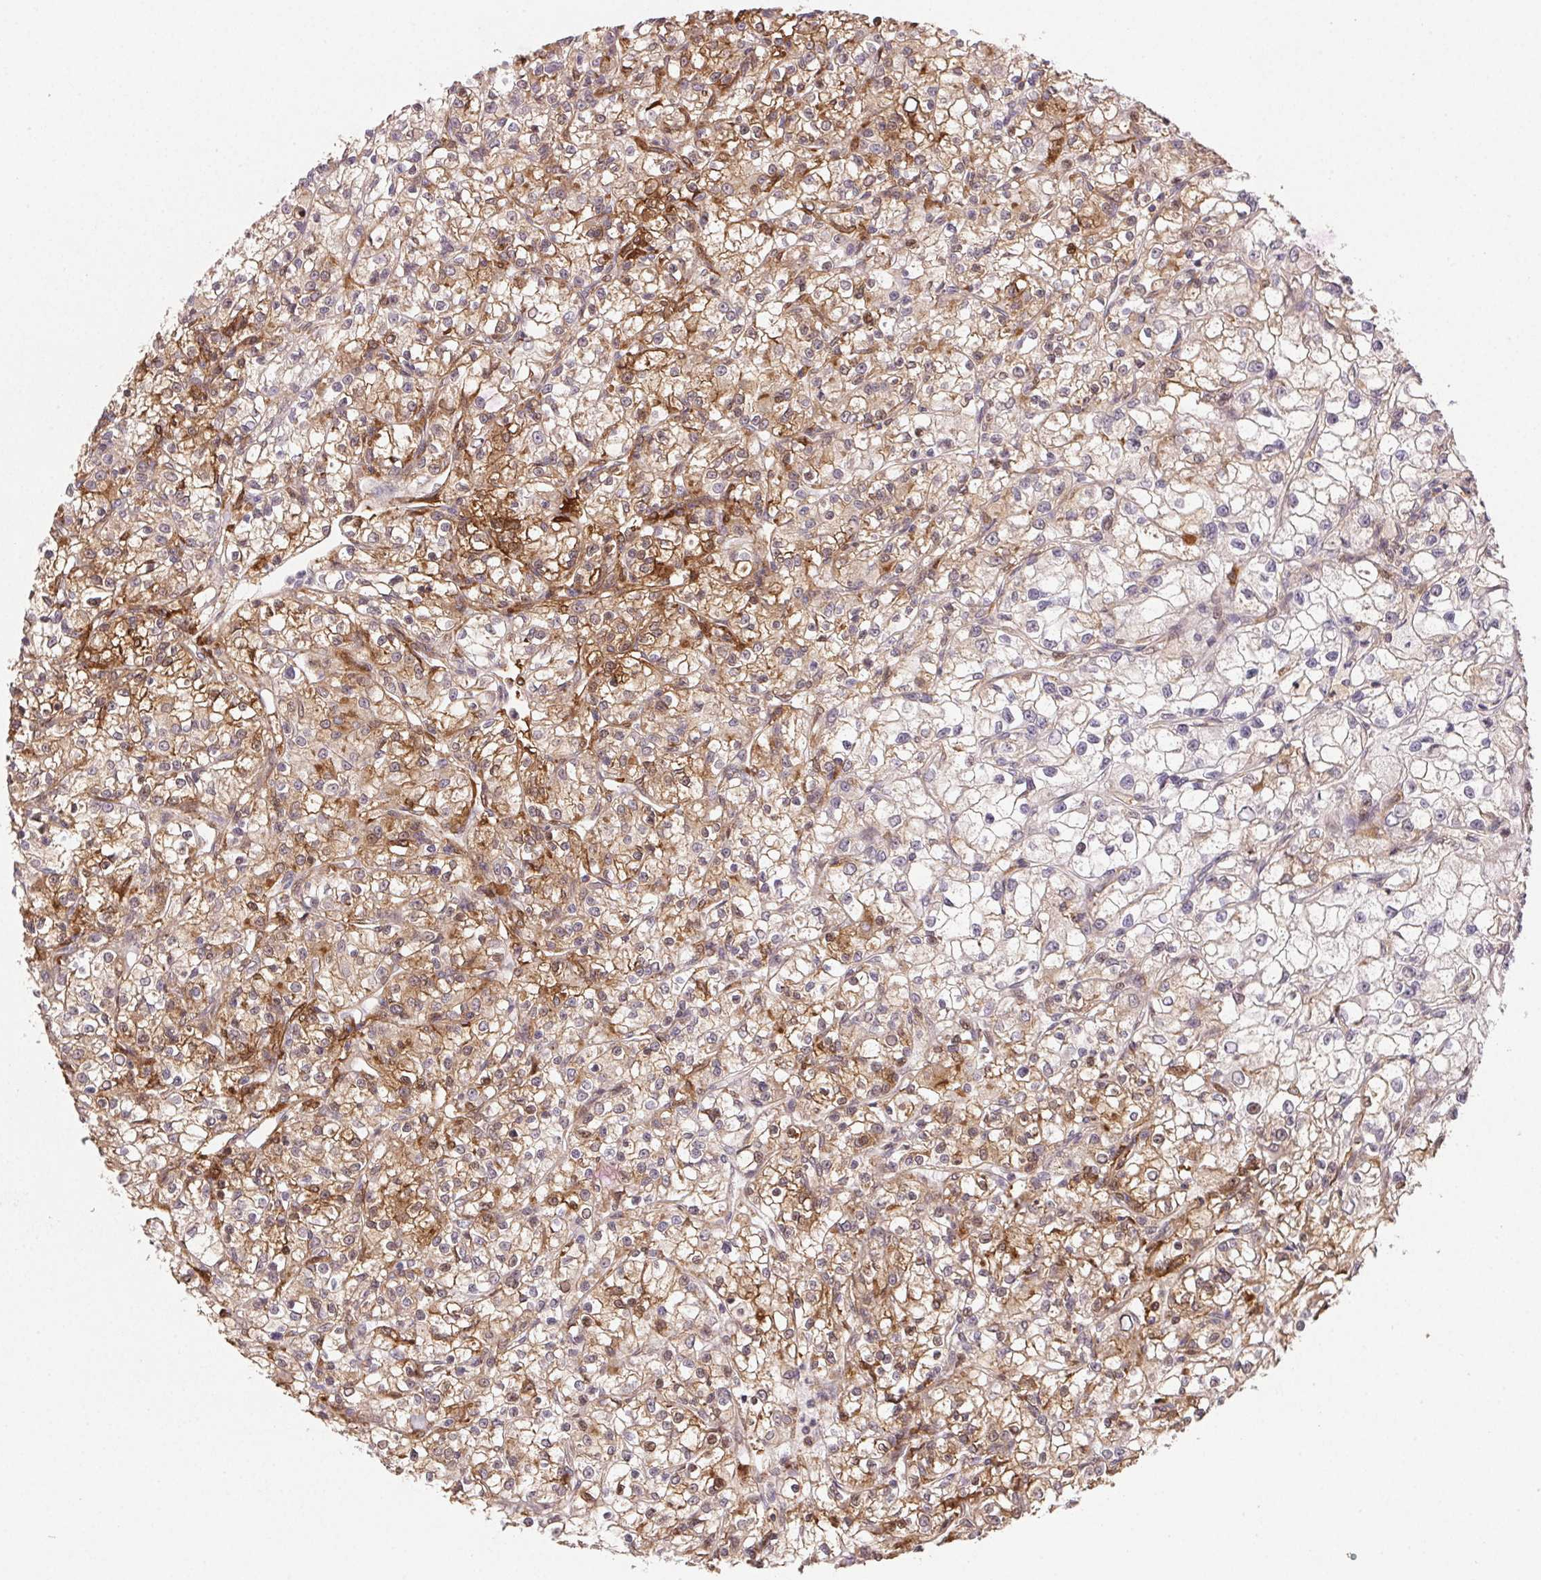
{"staining": {"intensity": "moderate", "quantity": ">75%", "location": "cytoplasmic/membranous"}, "tissue": "renal cancer", "cell_type": "Tumor cells", "image_type": "cancer", "snomed": [{"axis": "morphology", "description": "Adenocarcinoma, NOS"}, {"axis": "topography", "description": "Kidney"}], "caption": "Brown immunohistochemical staining in human renal adenocarcinoma exhibits moderate cytoplasmic/membranous expression in approximately >75% of tumor cells.", "gene": "GBP1", "patient": {"sex": "female", "age": 59}}